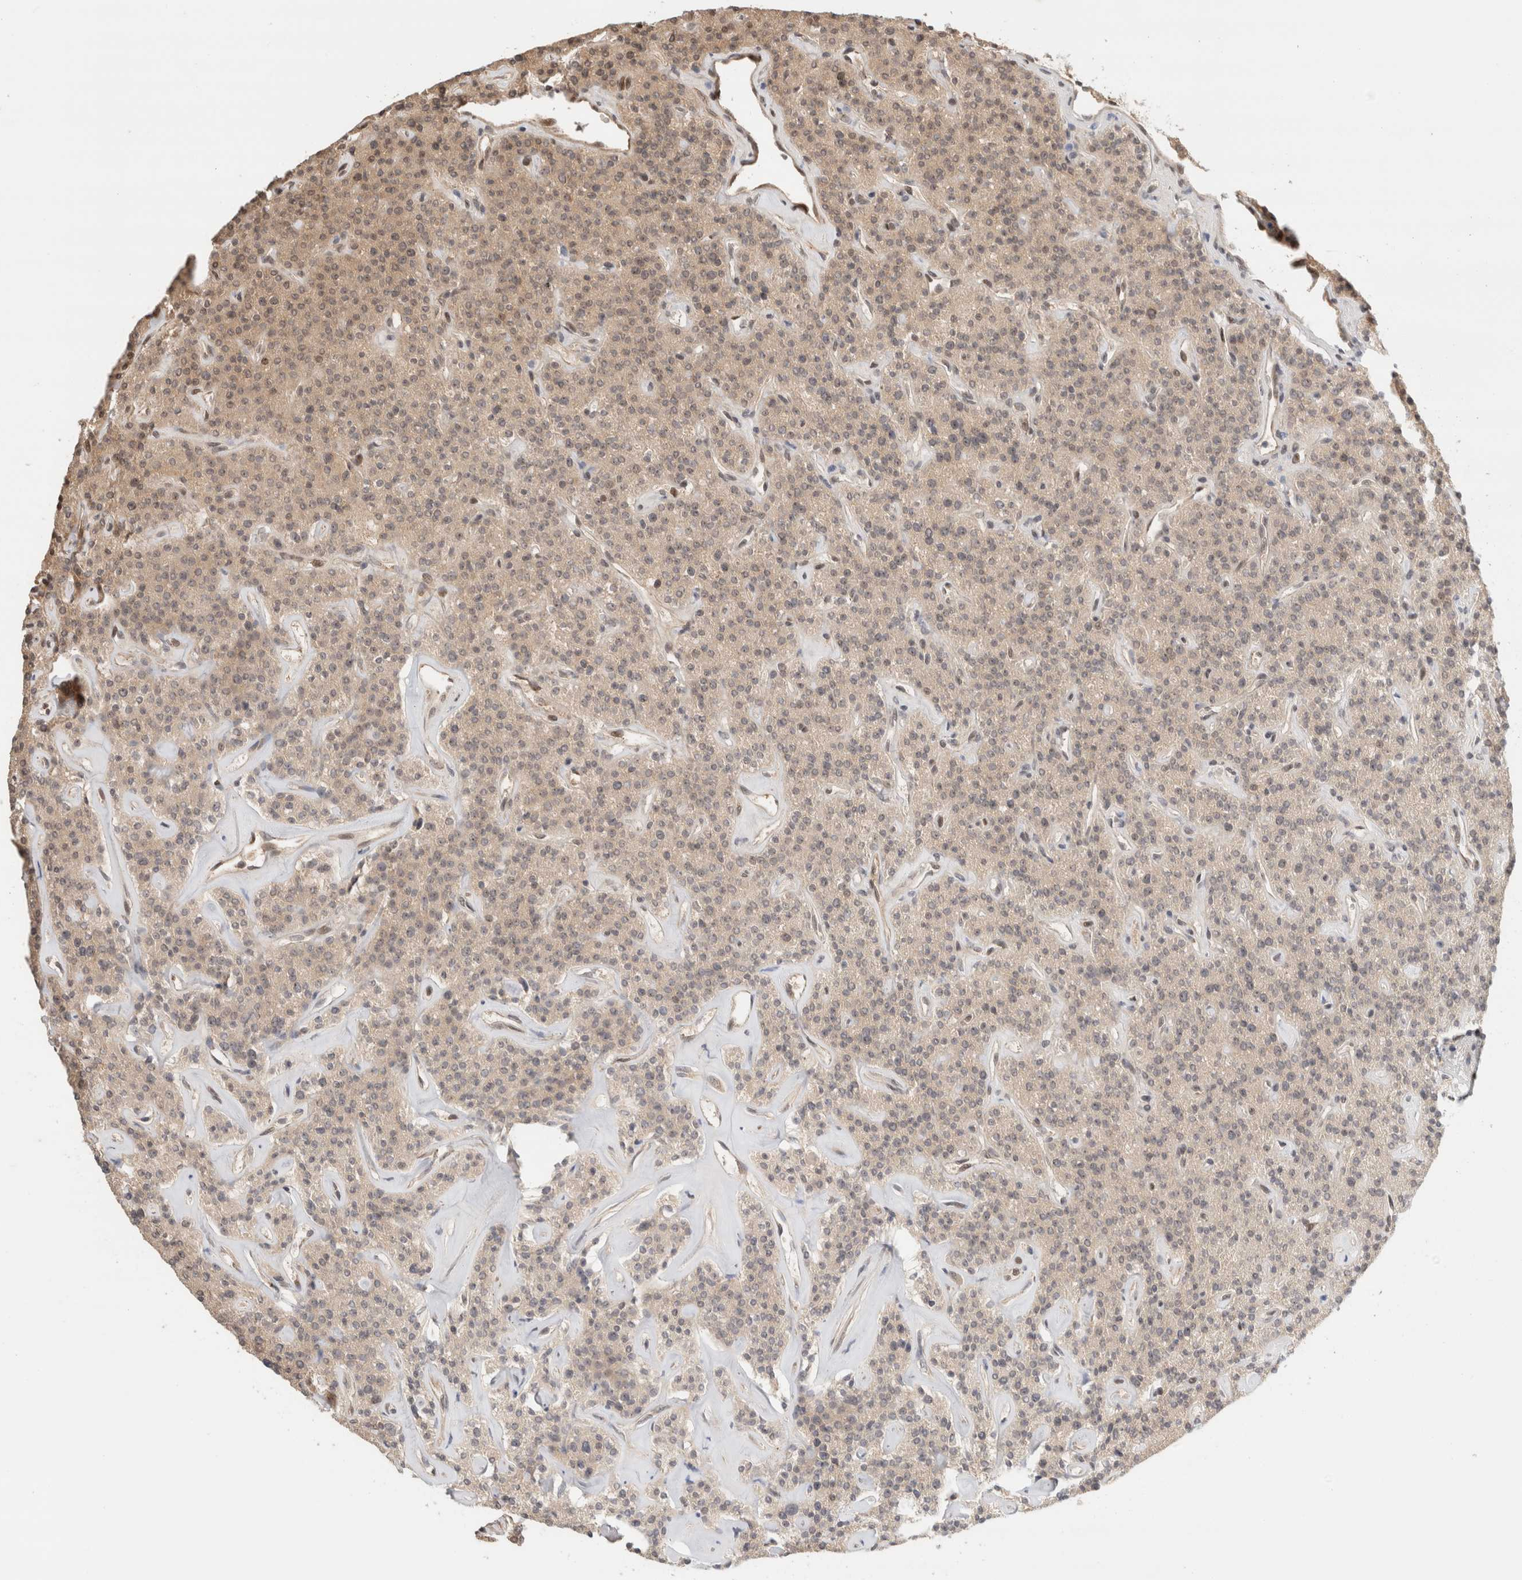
{"staining": {"intensity": "moderate", "quantity": "25%-75%", "location": "cytoplasmic/membranous,nuclear"}, "tissue": "parathyroid gland", "cell_type": "Glandular cells", "image_type": "normal", "snomed": [{"axis": "morphology", "description": "Normal tissue, NOS"}, {"axis": "topography", "description": "Parathyroid gland"}], "caption": "A micrograph of human parathyroid gland stained for a protein shows moderate cytoplasmic/membranous,nuclear brown staining in glandular cells.", "gene": "OTUD6B", "patient": {"sex": "male", "age": 46}}